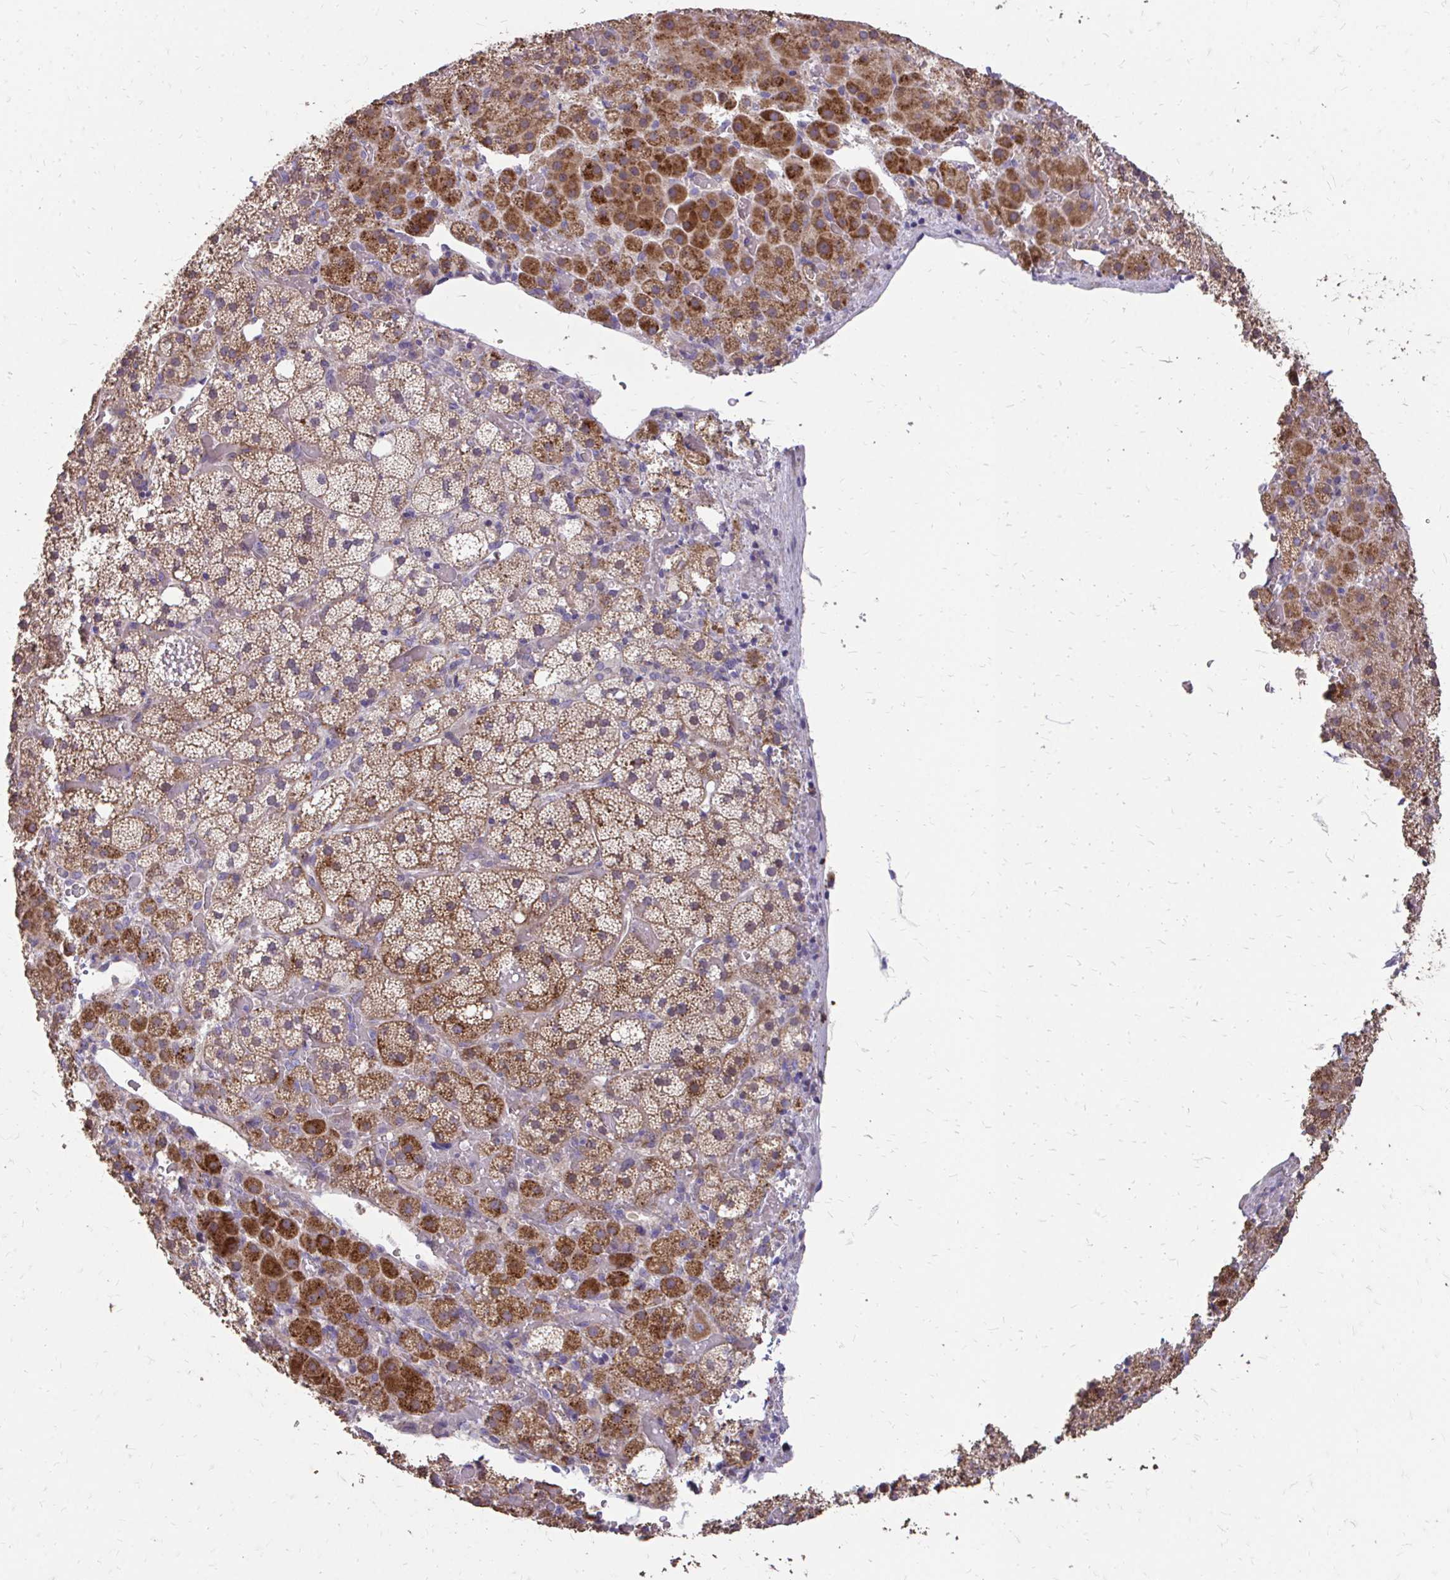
{"staining": {"intensity": "strong", "quantity": ">75%", "location": "cytoplasmic/membranous"}, "tissue": "adrenal gland", "cell_type": "Glandular cells", "image_type": "normal", "snomed": [{"axis": "morphology", "description": "Normal tissue, NOS"}, {"axis": "topography", "description": "Adrenal gland"}], "caption": "High-magnification brightfield microscopy of normal adrenal gland stained with DAB (3,3'-diaminobenzidine) (brown) and counterstained with hematoxylin (blue). glandular cells exhibit strong cytoplasmic/membranous expression is identified in approximately>75% of cells. The staining was performed using DAB to visualize the protein expression in brown, while the nuclei were stained in blue with hematoxylin (Magnification: 20x).", "gene": "MYORG", "patient": {"sex": "male", "age": 53}}